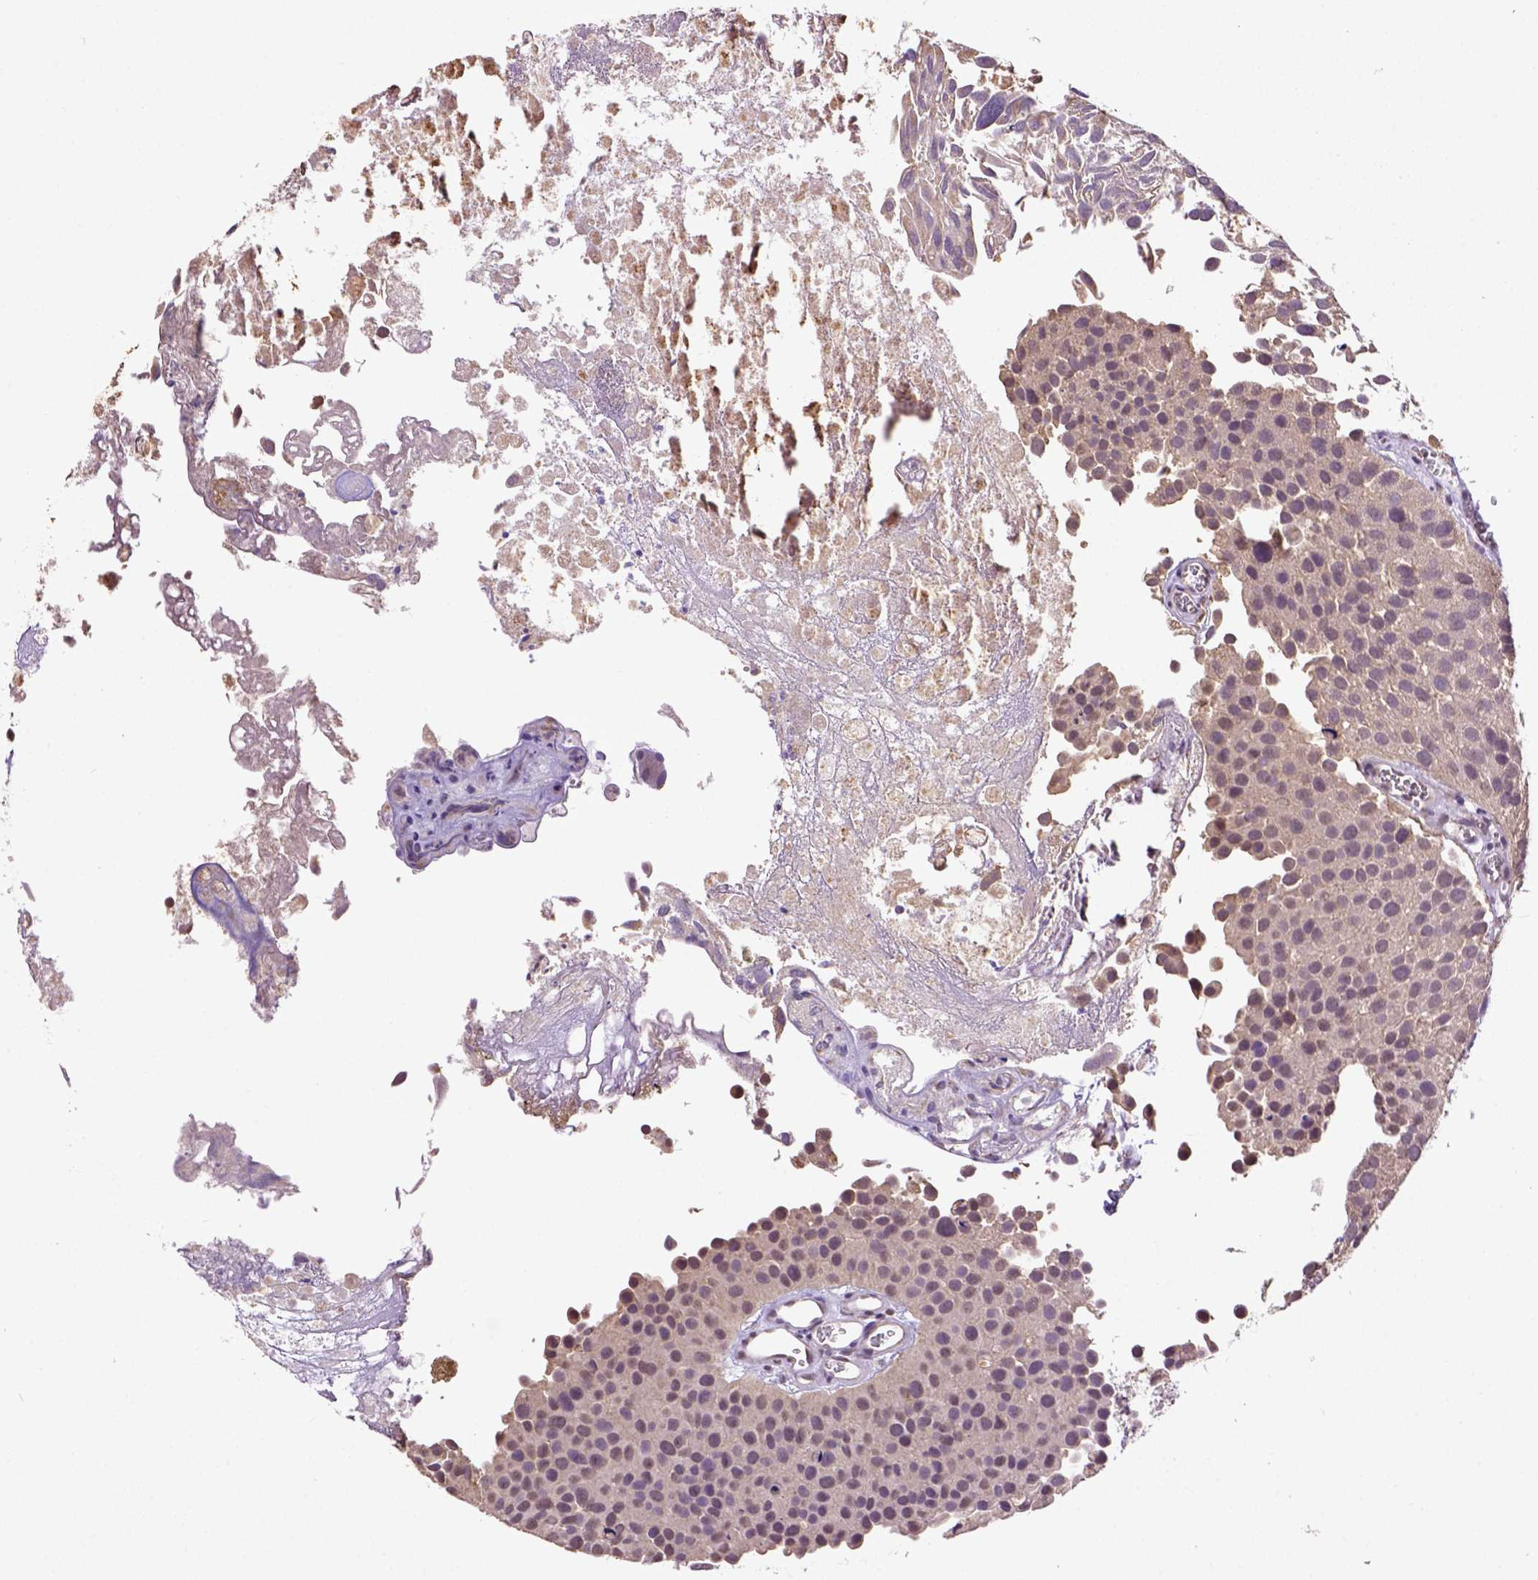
{"staining": {"intensity": "weak", "quantity": ">75%", "location": "cytoplasmic/membranous"}, "tissue": "urothelial cancer", "cell_type": "Tumor cells", "image_type": "cancer", "snomed": [{"axis": "morphology", "description": "Urothelial carcinoma, Low grade"}, {"axis": "topography", "description": "Urinary bladder"}], "caption": "A low amount of weak cytoplasmic/membranous positivity is present in approximately >75% of tumor cells in urothelial cancer tissue.", "gene": "WDR17", "patient": {"sex": "female", "age": 69}}